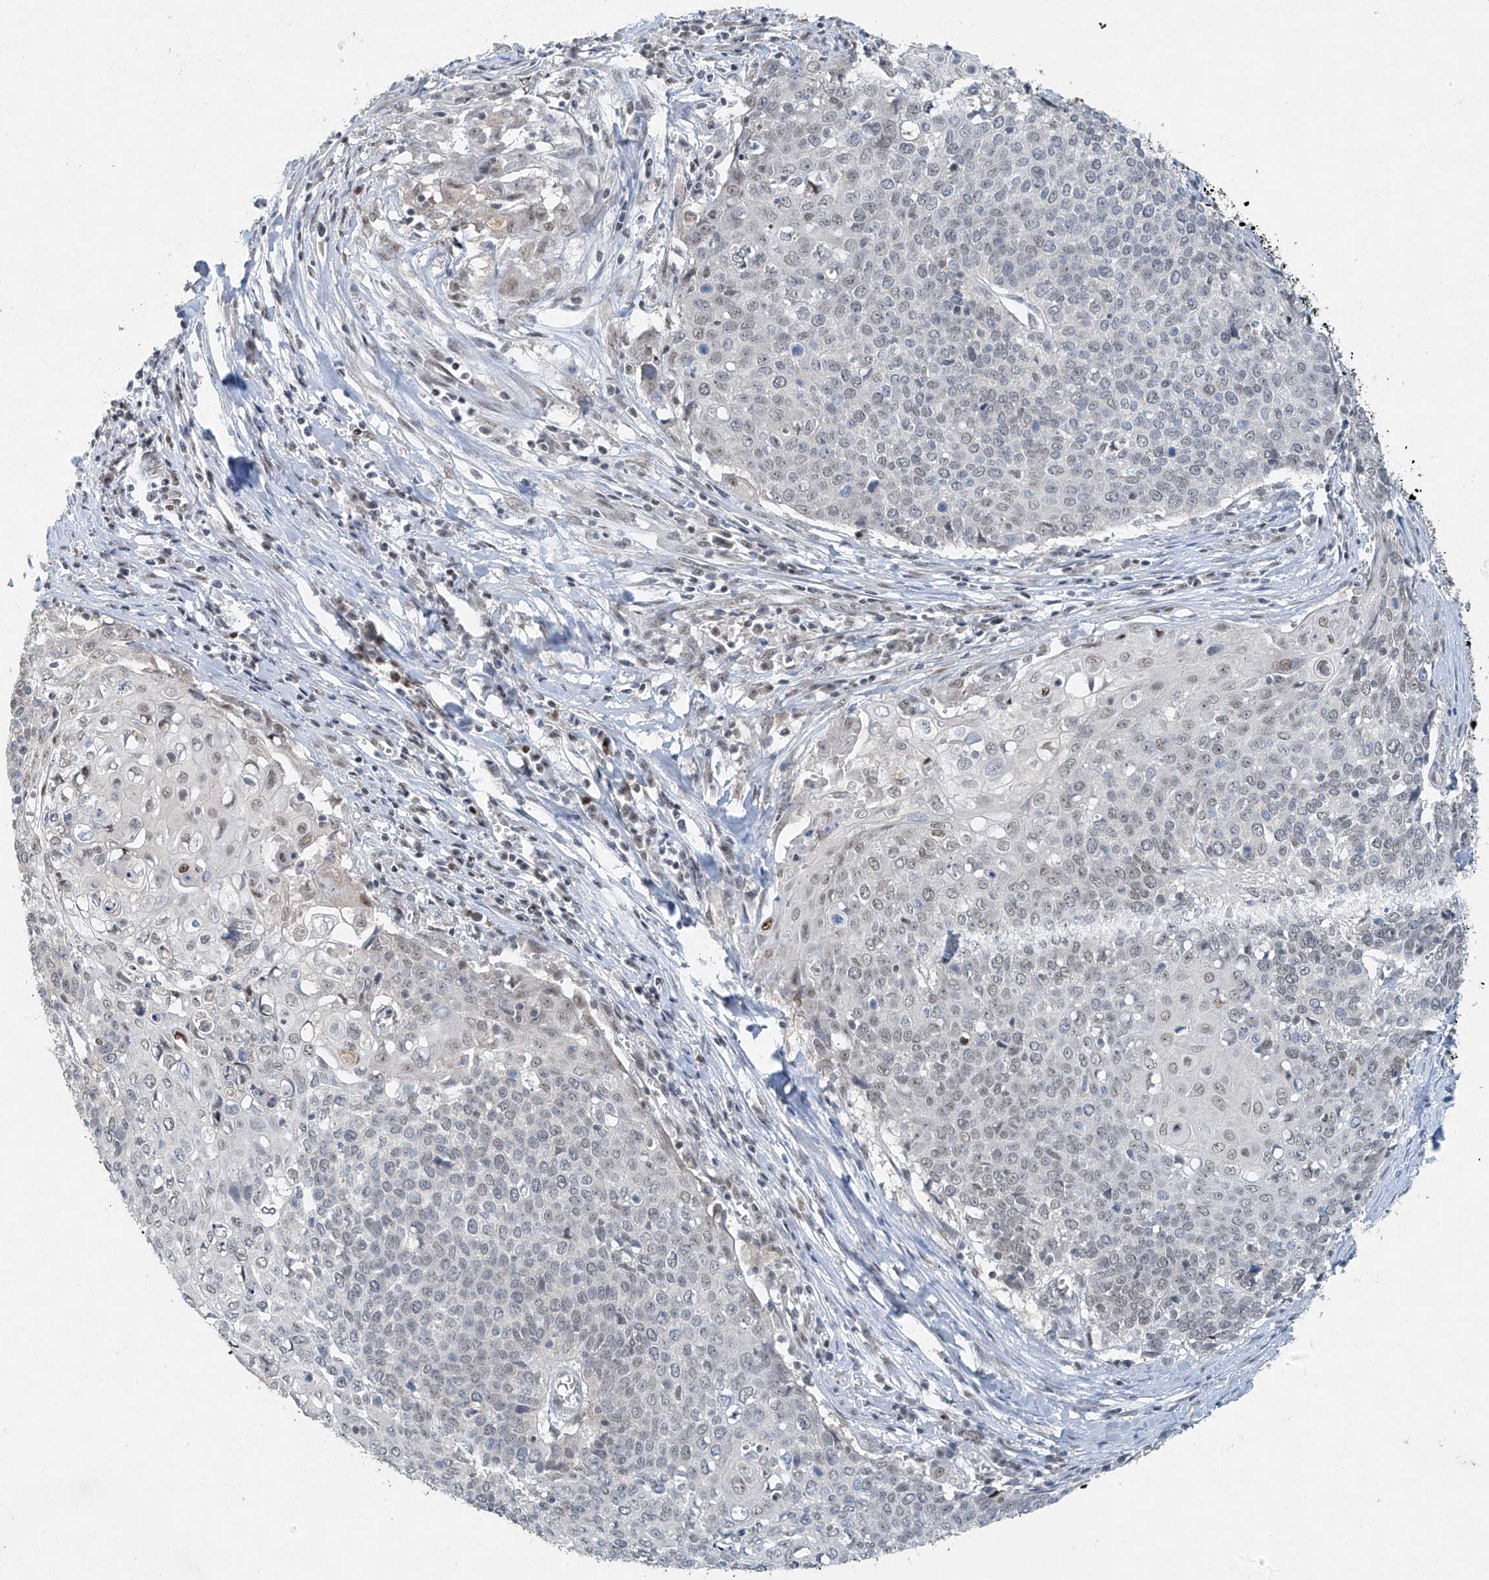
{"staining": {"intensity": "weak", "quantity": "<25%", "location": "nuclear"}, "tissue": "cervical cancer", "cell_type": "Tumor cells", "image_type": "cancer", "snomed": [{"axis": "morphology", "description": "Squamous cell carcinoma, NOS"}, {"axis": "topography", "description": "Cervix"}], "caption": "IHC micrograph of cervical cancer stained for a protein (brown), which exhibits no positivity in tumor cells.", "gene": "TAF8", "patient": {"sex": "female", "age": 39}}